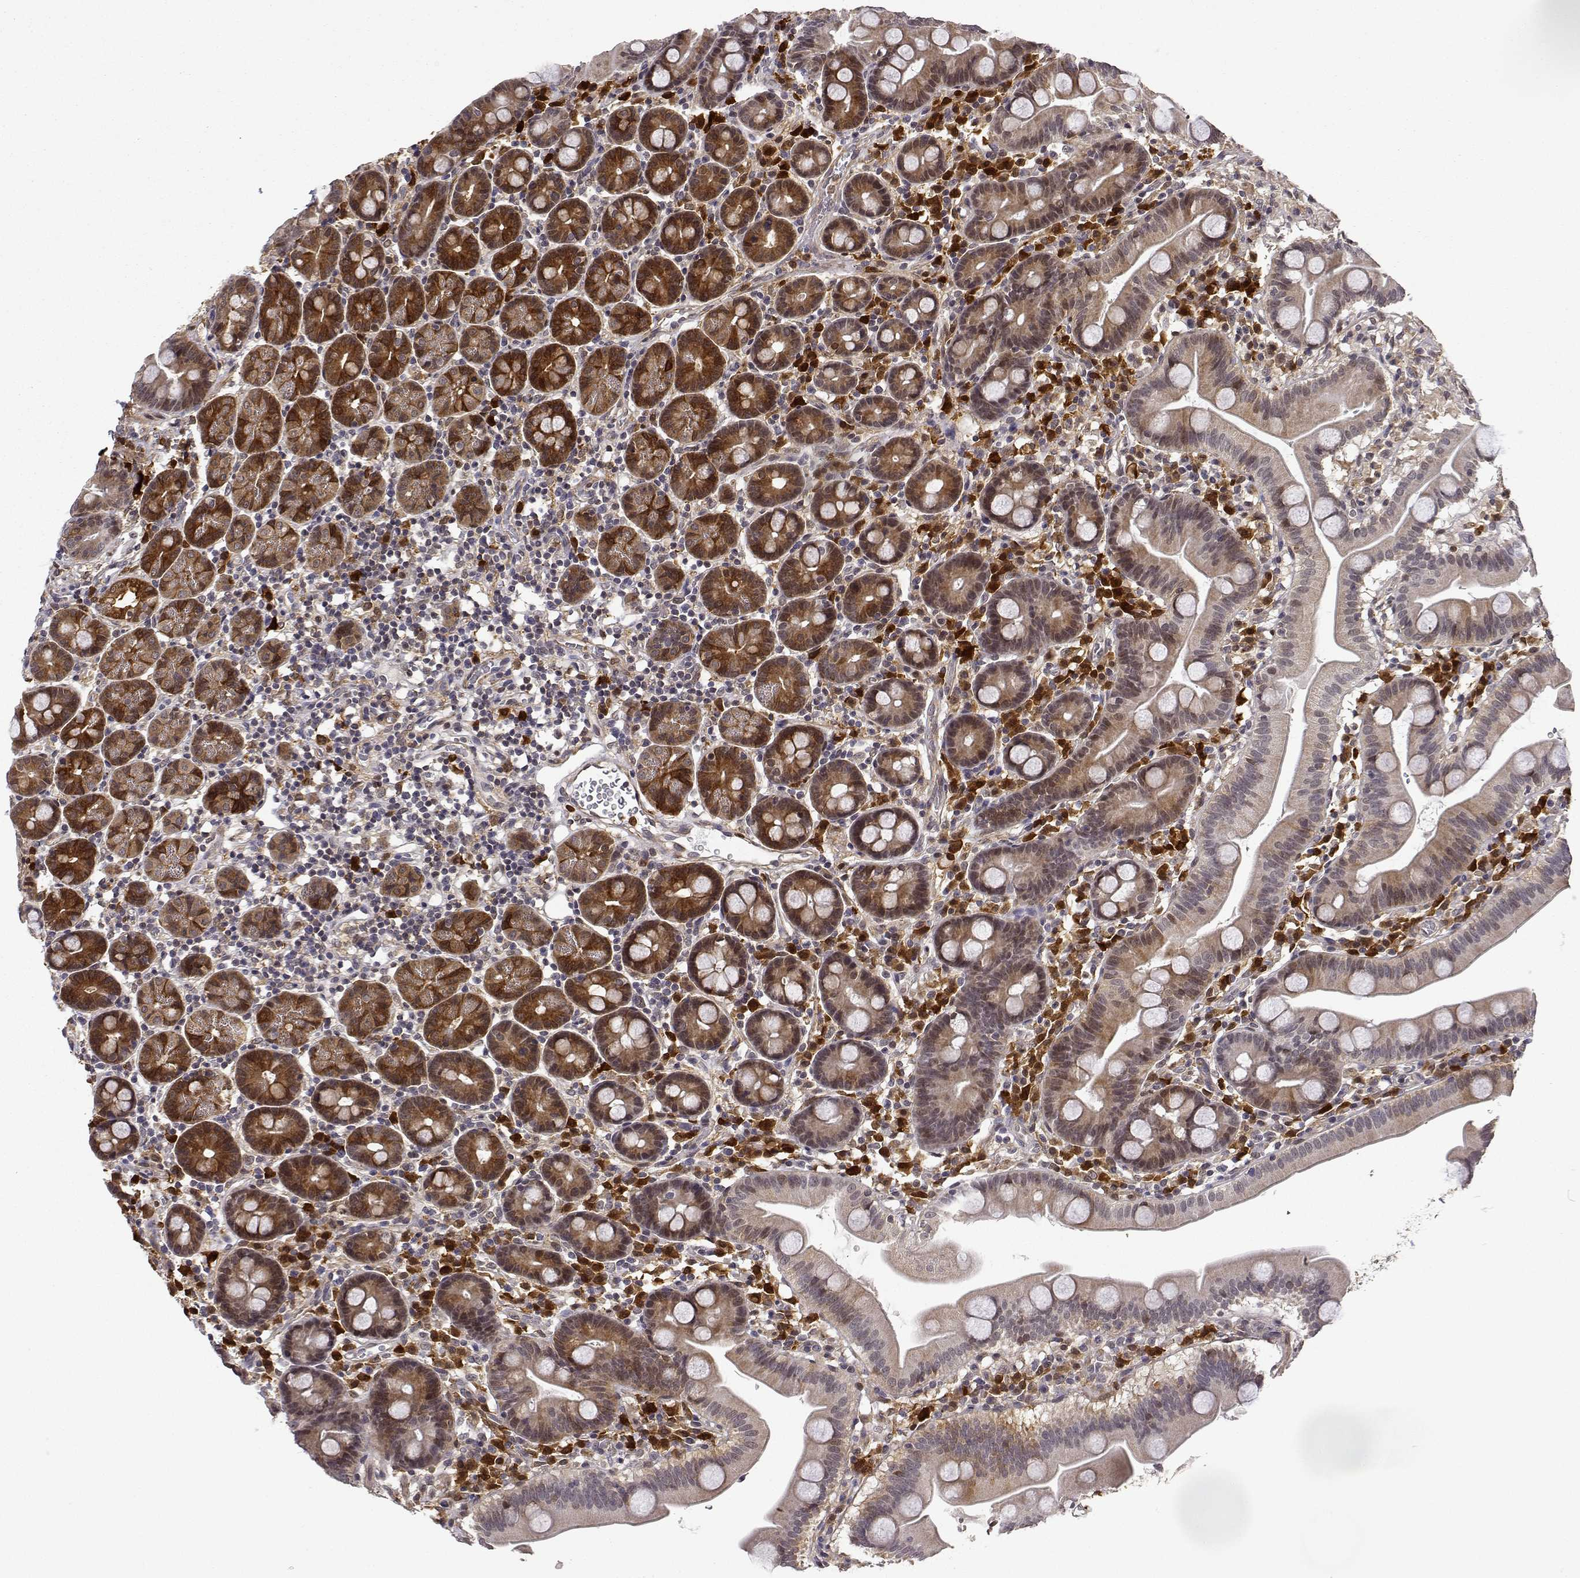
{"staining": {"intensity": "strong", "quantity": "25%-75%", "location": "cytoplasmic/membranous"}, "tissue": "duodenum", "cell_type": "Glandular cells", "image_type": "normal", "snomed": [{"axis": "morphology", "description": "Normal tissue, NOS"}, {"axis": "topography", "description": "Pancreas"}, {"axis": "topography", "description": "Duodenum"}], "caption": "Unremarkable duodenum was stained to show a protein in brown. There is high levels of strong cytoplasmic/membranous positivity in about 25%-75% of glandular cells.", "gene": "PHGDH", "patient": {"sex": "male", "age": 59}}